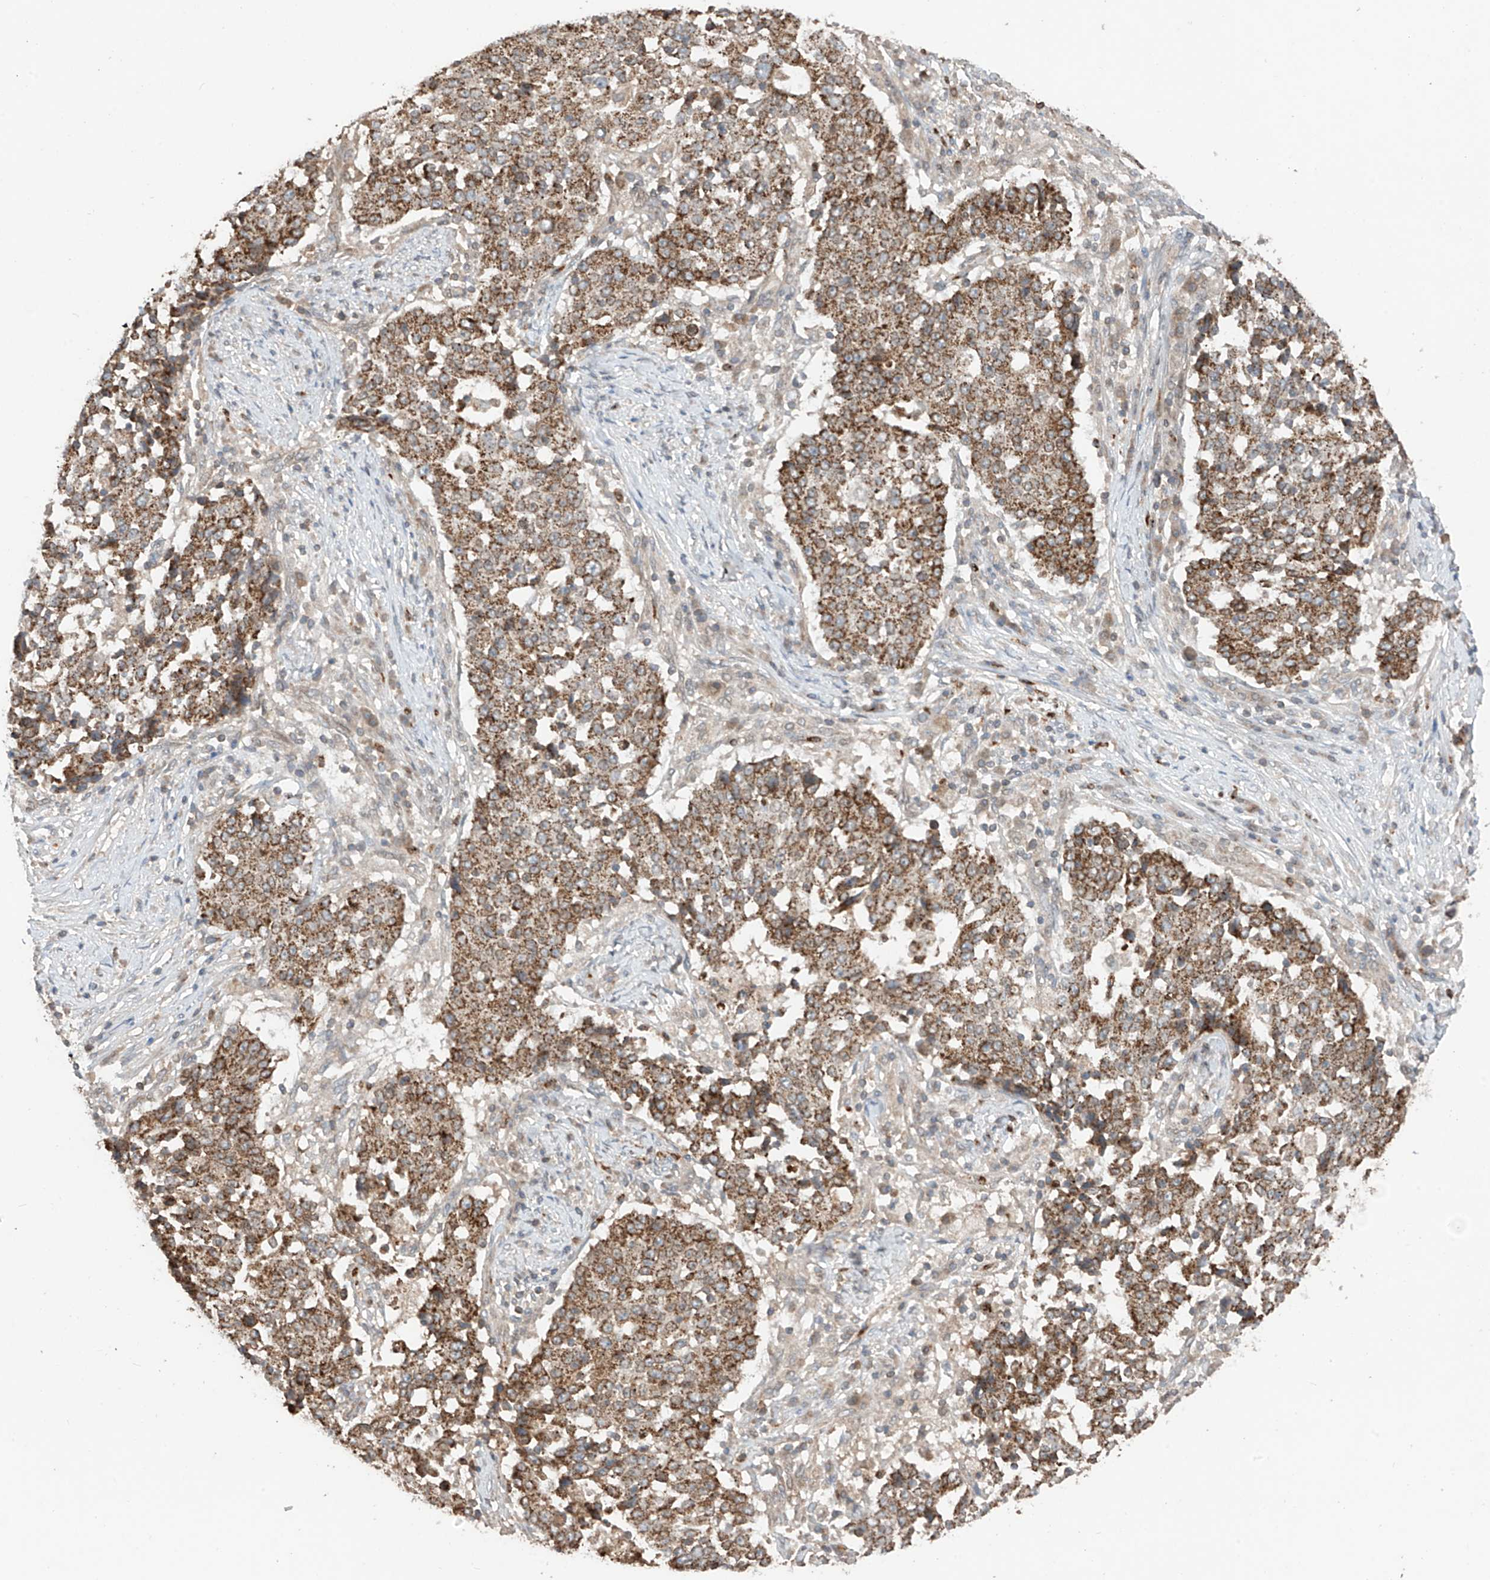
{"staining": {"intensity": "moderate", "quantity": ">75%", "location": "cytoplasmic/membranous"}, "tissue": "stomach cancer", "cell_type": "Tumor cells", "image_type": "cancer", "snomed": [{"axis": "morphology", "description": "Adenocarcinoma, NOS"}, {"axis": "topography", "description": "Stomach"}], "caption": "This histopathology image exhibits immunohistochemistry (IHC) staining of stomach cancer (adenocarcinoma), with medium moderate cytoplasmic/membranous expression in about >75% of tumor cells.", "gene": "AHCTF1", "patient": {"sex": "male", "age": 59}}